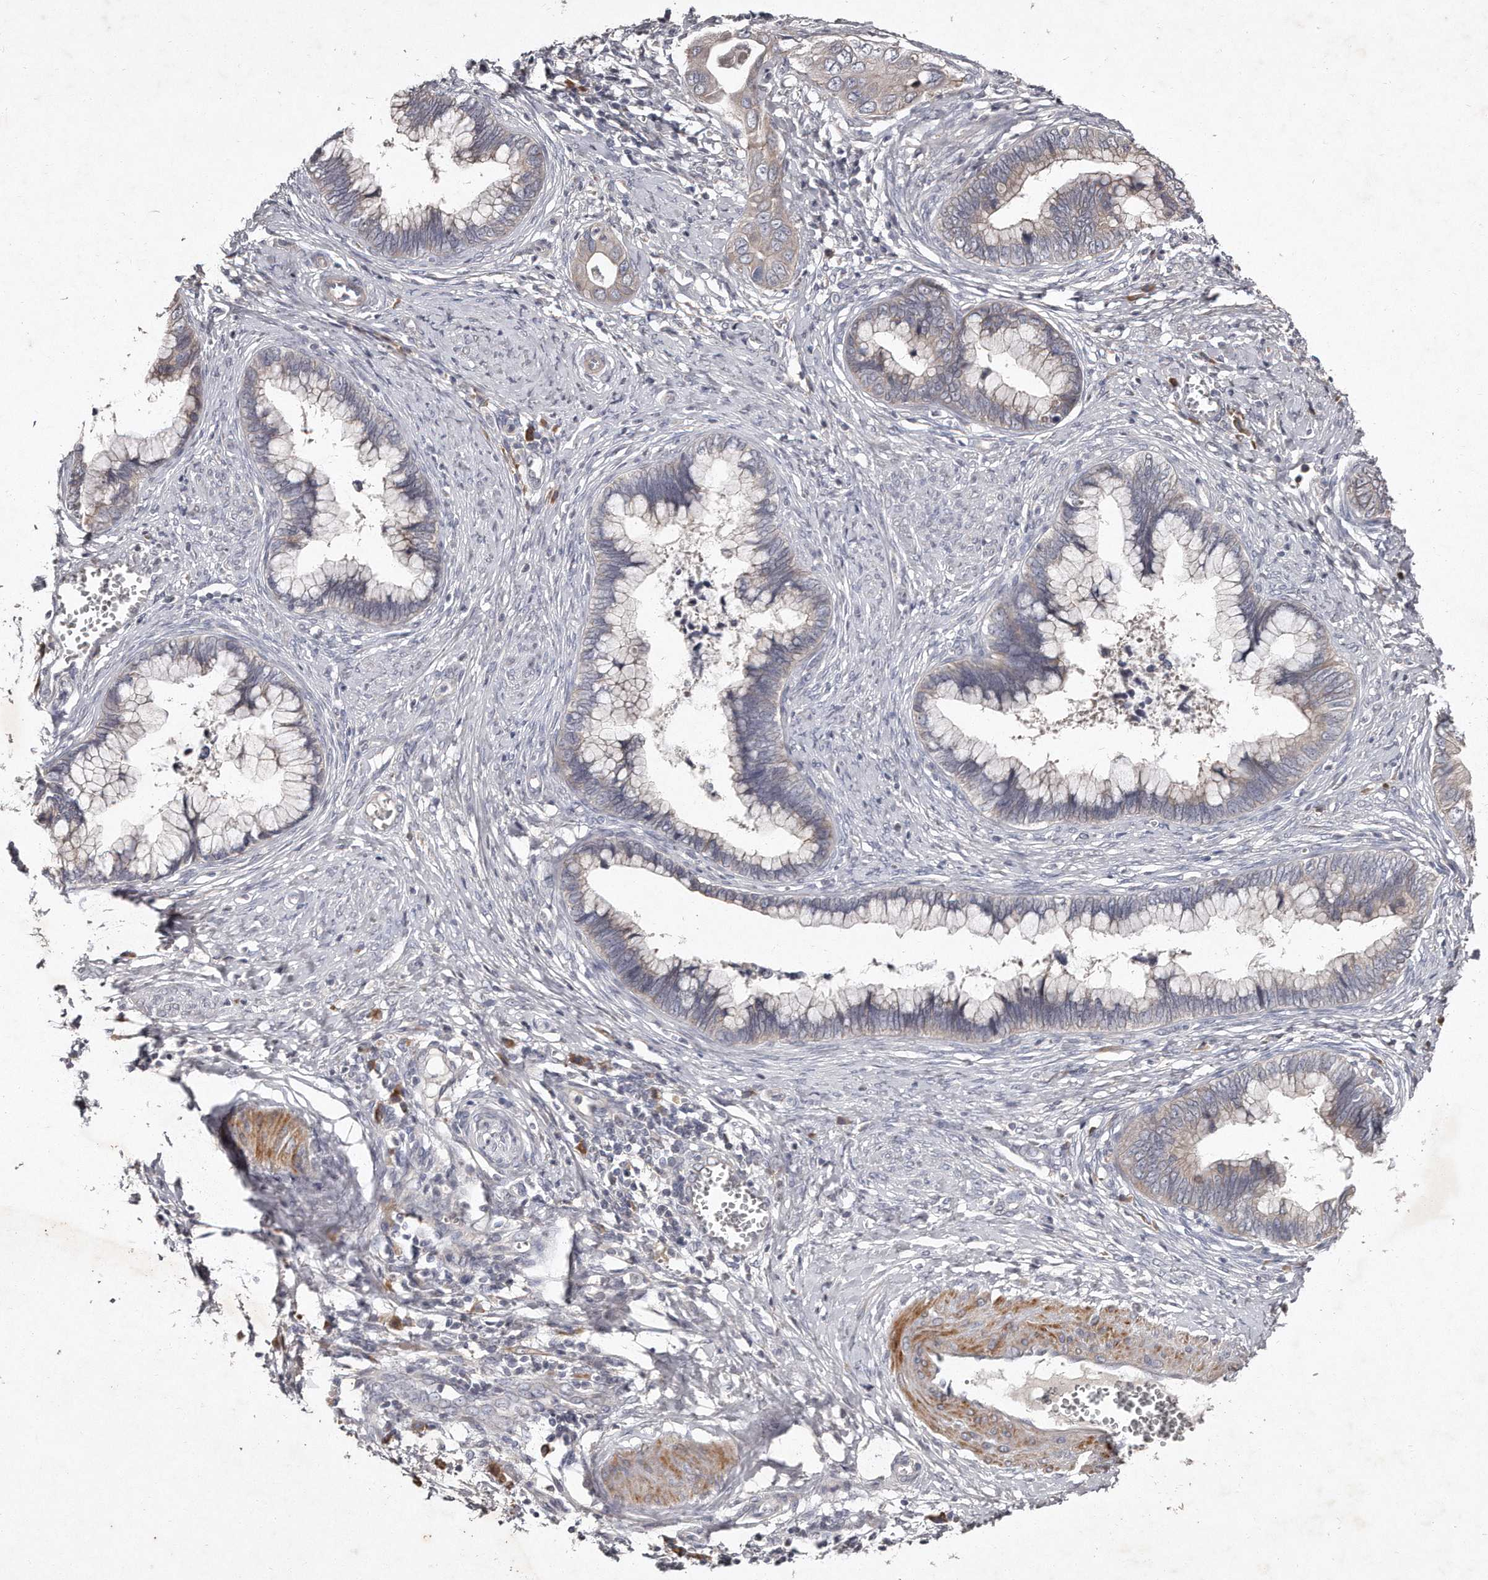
{"staining": {"intensity": "weak", "quantity": "<25%", "location": "cytoplasmic/membranous"}, "tissue": "cervical cancer", "cell_type": "Tumor cells", "image_type": "cancer", "snomed": [{"axis": "morphology", "description": "Adenocarcinoma, NOS"}, {"axis": "topography", "description": "Cervix"}], "caption": "The photomicrograph displays no significant staining in tumor cells of cervical adenocarcinoma.", "gene": "TECR", "patient": {"sex": "female", "age": 44}}